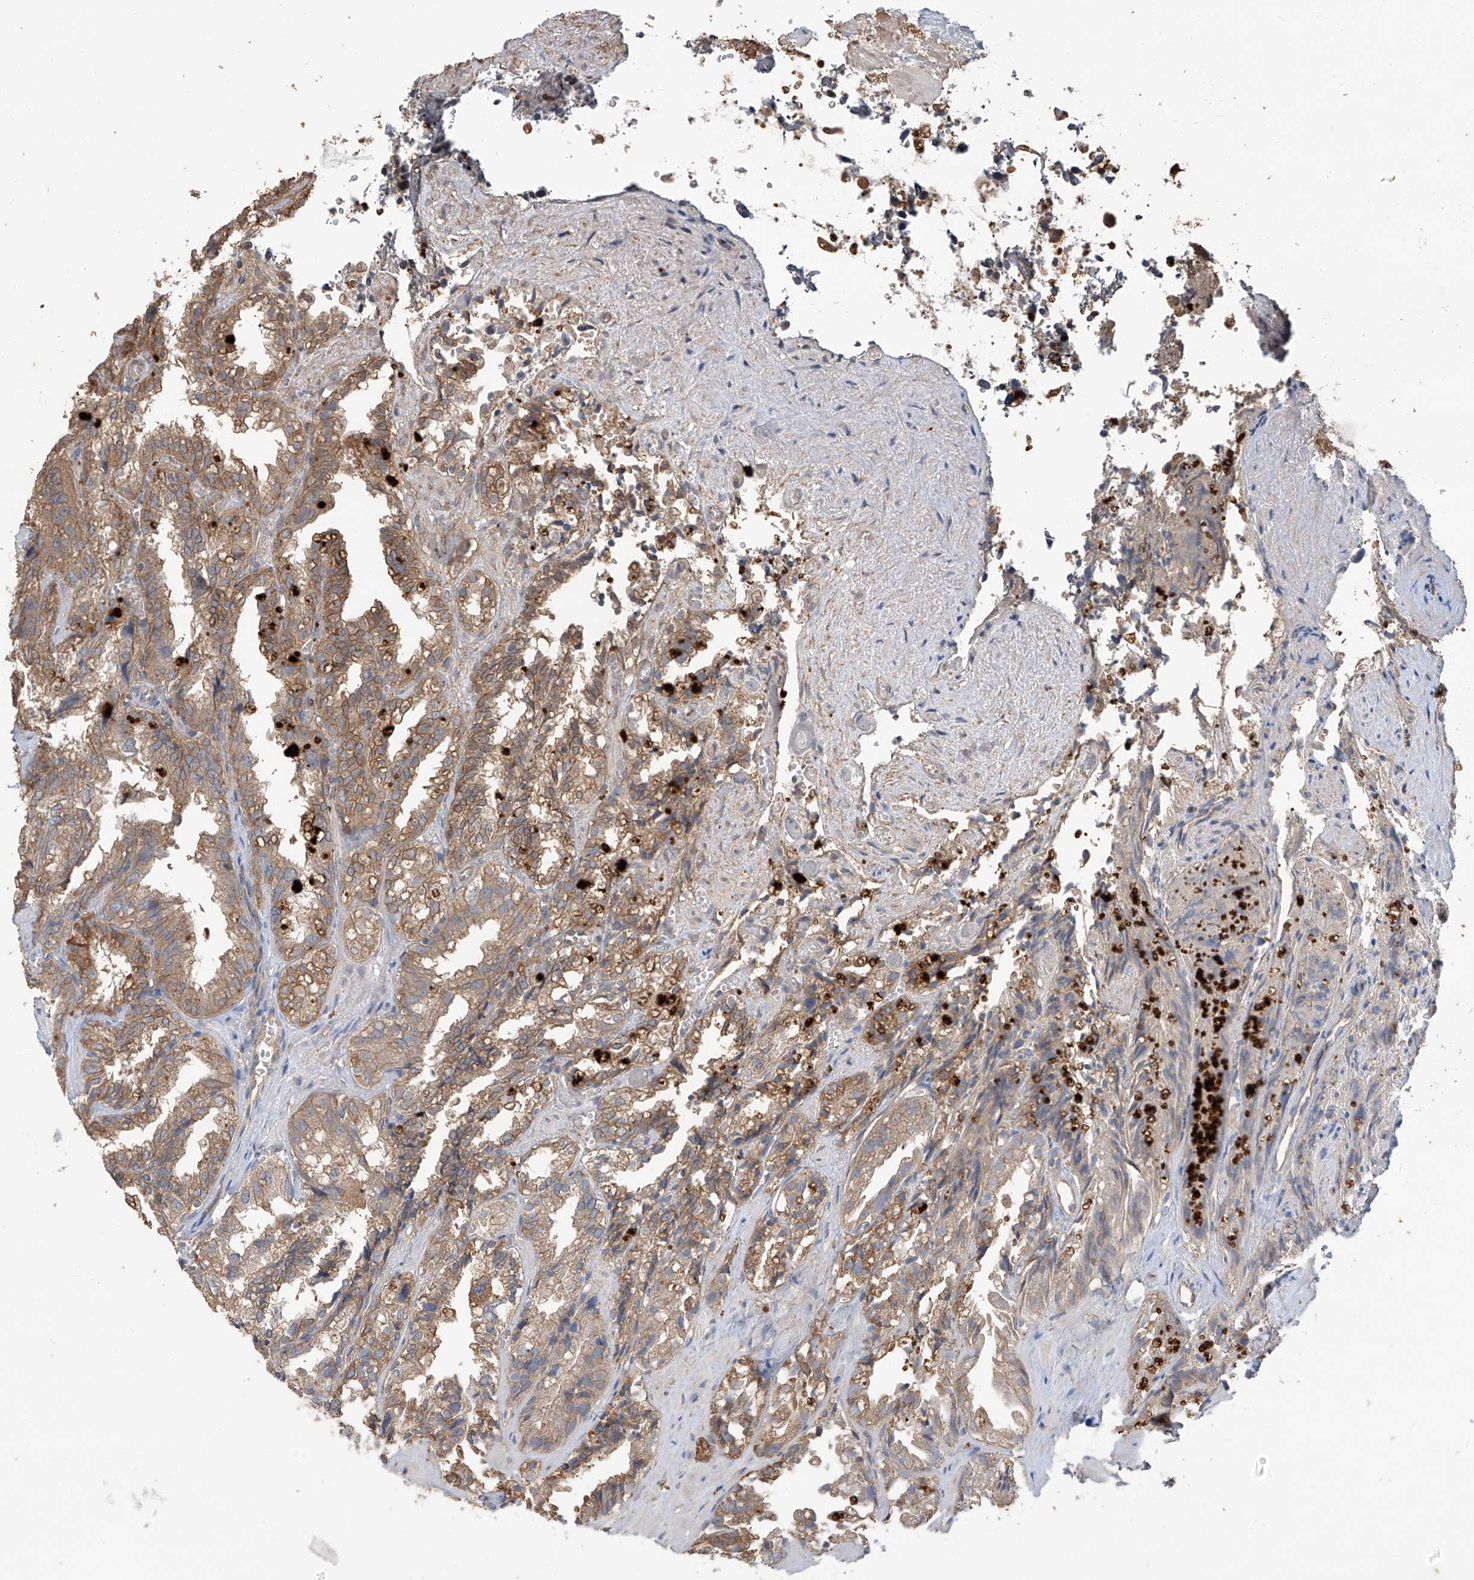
{"staining": {"intensity": "moderate", "quantity": ">75%", "location": "cytoplasmic/membranous"}, "tissue": "seminal vesicle", "cell_type": "Glandular cells", "image_type": "normal", "snomed": [{"axis": "morphology", "description": "Normal tissue, NOS"}, {"axis": "topography", "description": "Prostate"}, {"axis": "topography", "description": "Seminal veicle"}], "caption": "This histopathology image demonstrates benign seminal vesicle stained with immunohistochemistry (IHC) to label a protein in brown. The cytoplasmic/membranous of glandular cells show moderate positivity for the protein. Nuclei are counter-stained blue.", "gene": "AGBL5", "patient": {"sex": "male", "age": 51}}